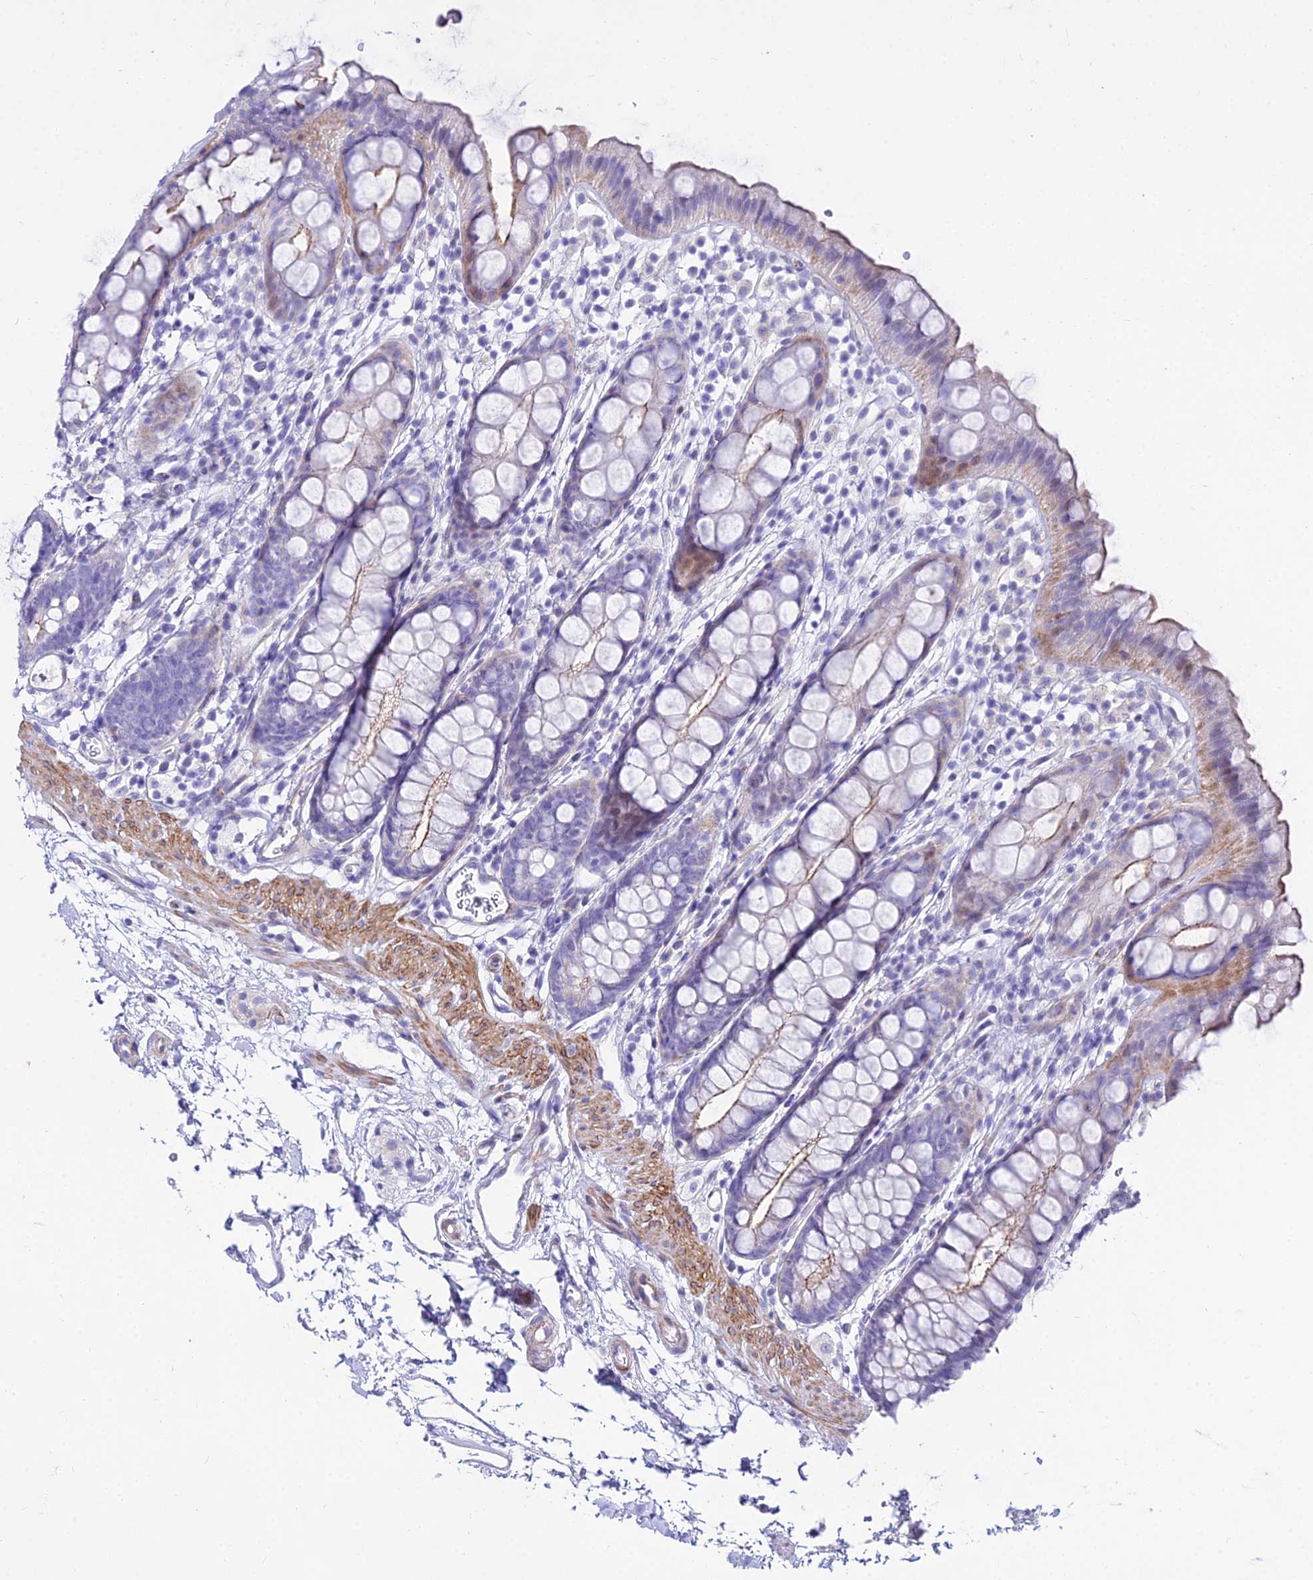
{"staining": {"intensity": "weak", "quantity": "<25%", "location": "cytoplasmic/membranous"}, "tissue": "rectum", "cell_type": "Glandular cells", "image_type": "normal", "snomed": [{"axis": "morphology", "description": "Normal tissue, NOS"}, {"axis": "topography", "description": "Rectum"}], "caption": "An IHC photomicrograph of unremarkable rectum is shown. There is no staining in glandular cells of rectum.", "gene": "DLX1", "patient": {"sex": "female", "age": 65}}